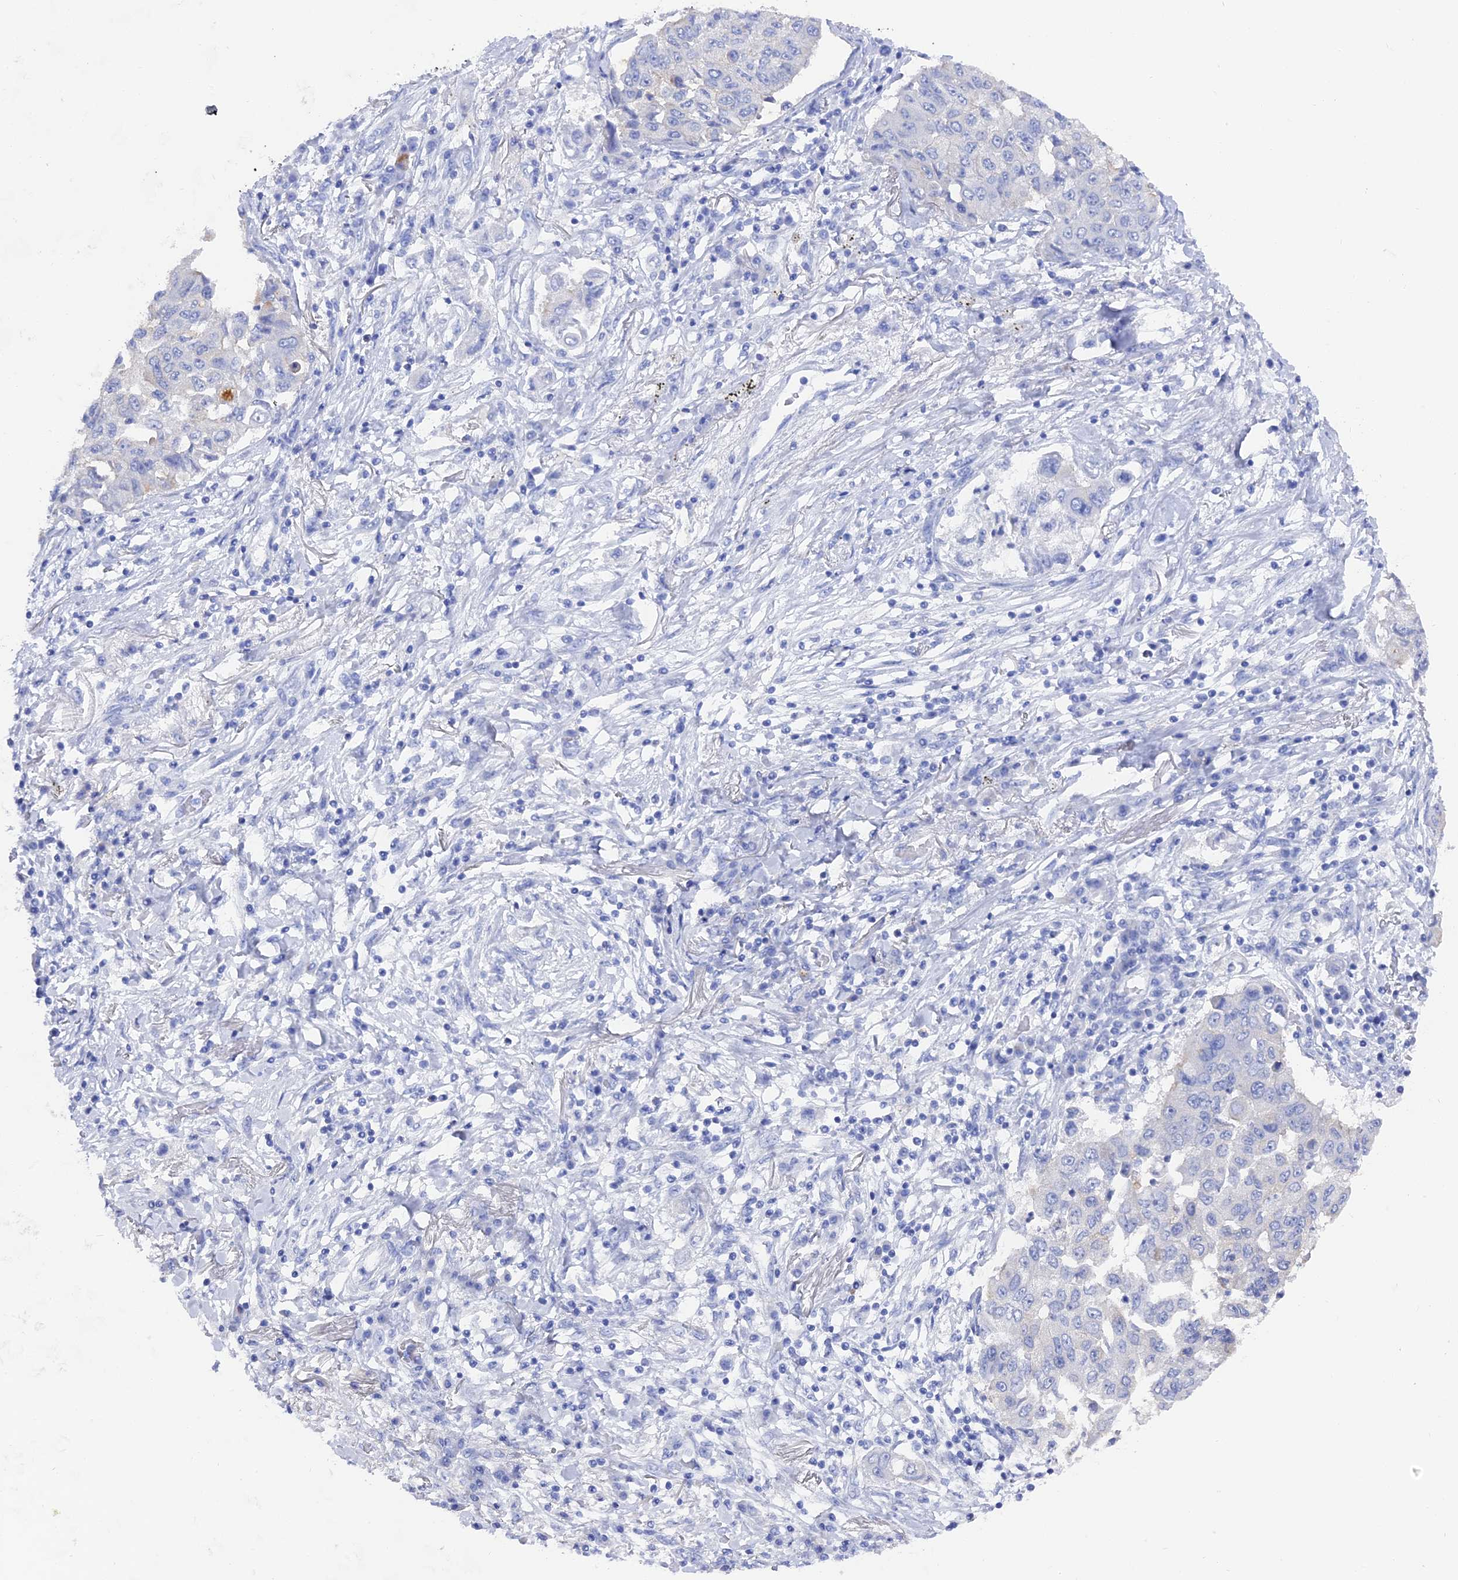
{"staining": {"intensity": "negative", "quantity": "none", "location": "none"}, "tissue": "lung cancer", "cell_type": "Tumor cells", "image_type": "cancer", "snomed": [{"axis": "morphology", "description": "Squamous cell carcinoma, NOS"}, {"axis": "topography", "description": "Lung"}], "caption": "DAB (3,3'-diaminobenzidine) immunohistochemical staining of human lung cancer reveals no significant staining in tumor cells. The staining is performed using DAB brown chromogen with nuclei counter-stained in using hematoxylin.", "gene": "ENPP3", "patient": {"sex": "male", "age": 74}}